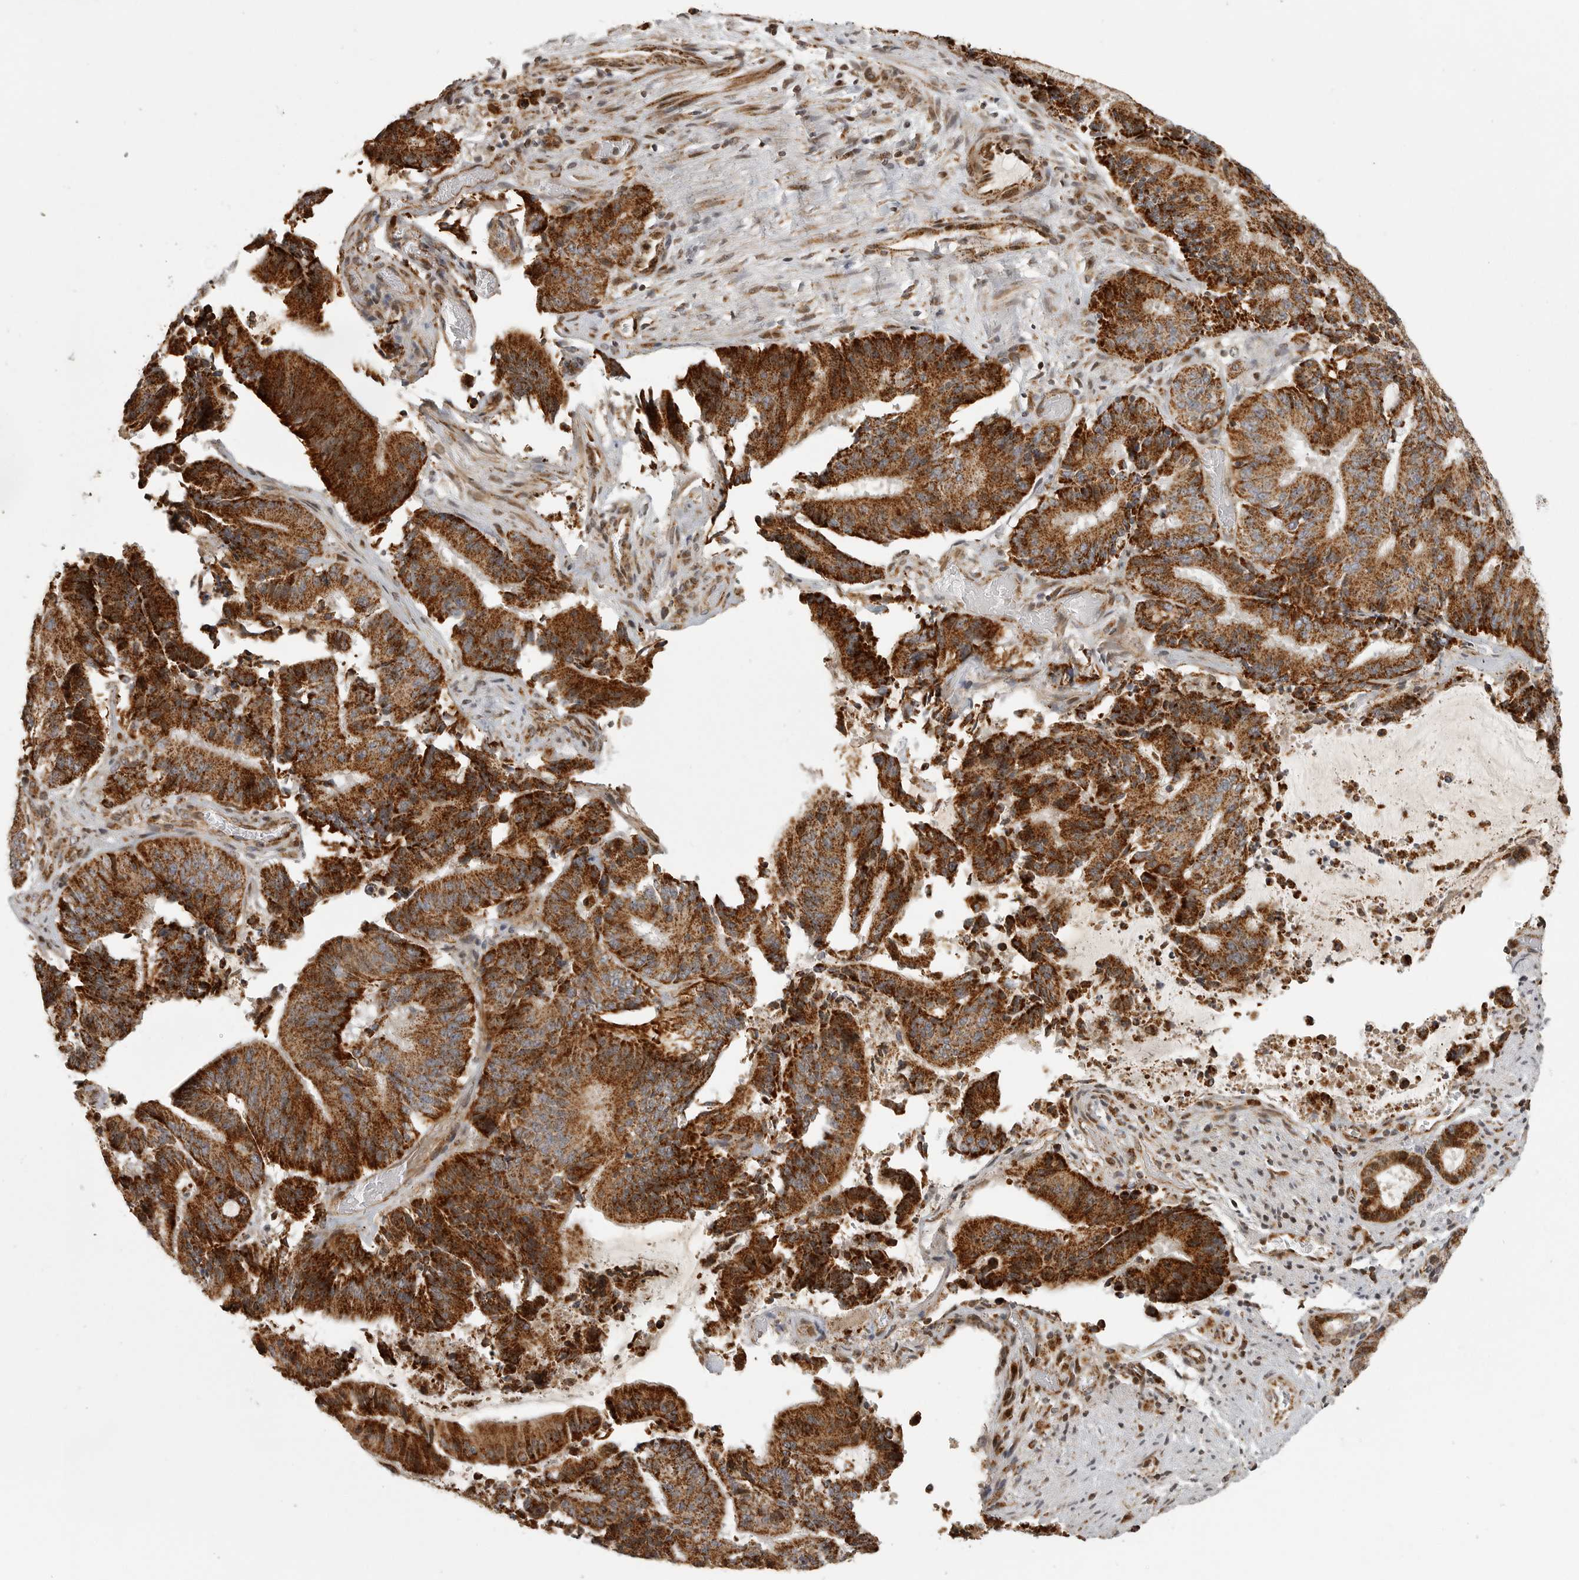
{"staining": {"intensity": "strong", "quantity": ">75%", "location": "cytoplasmic/membranous"}, "tissue": "liver cancer", "cell_type": "Tumor cells", "image_type": "cancer", "snomed": [{"axis": "morphology", "description": "Normal tissue, NOS"}, {"axis": "morphology", "description": "Cholangiocarcinoma"}, {"axis": "topography", "description": "Liver"}, {"axis": "topography", "description": "Peripheral nerve tissue"}], "caption": "There is high levels of strong cytoplasmic/membranous expression in tumor cells of liver cancer, as demonstrated by immunohistochemical staining (brown color).", "gene": "NARS2", "patient": {"sex": "female", "age": 73}}